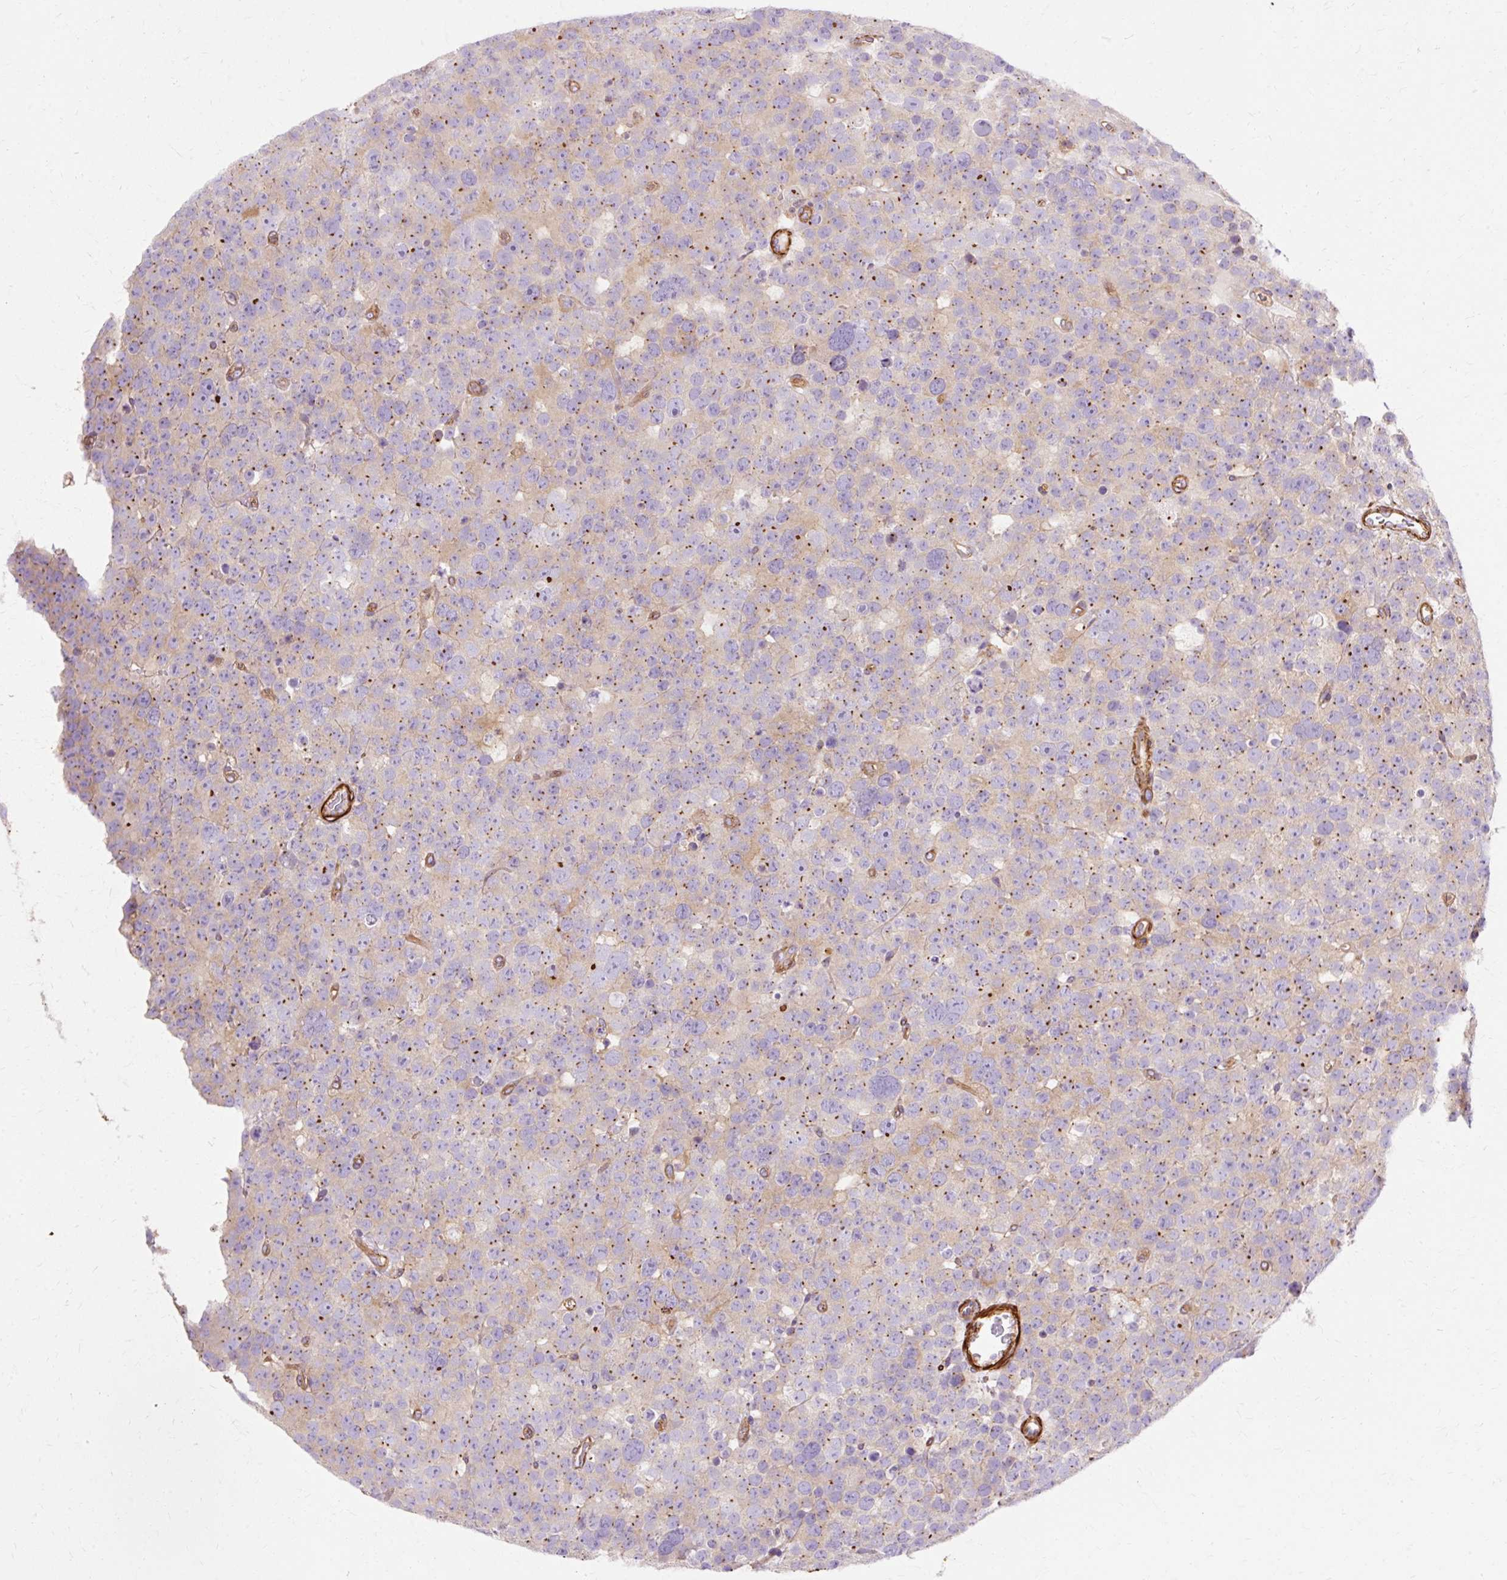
{"staining": {"intensity": "negative", "quantity": "none", "location": "none"}, "tissue": "testis cancer", "cell_type": "Tumor cells", "image_type": "cancer", "snomed": [{"axis": "morphology", "description": "Seminoma, NOS"}, {"axis": "topography", "description": "Testis"}], "caption": "DAB (3,3'-diaminobenzidine) immunohistochemical staining of human testis seminoma shows no significant expression in tumor cells.", "gene": "TBC1D2B", "patient": {"sex": "male", "age": 71}}